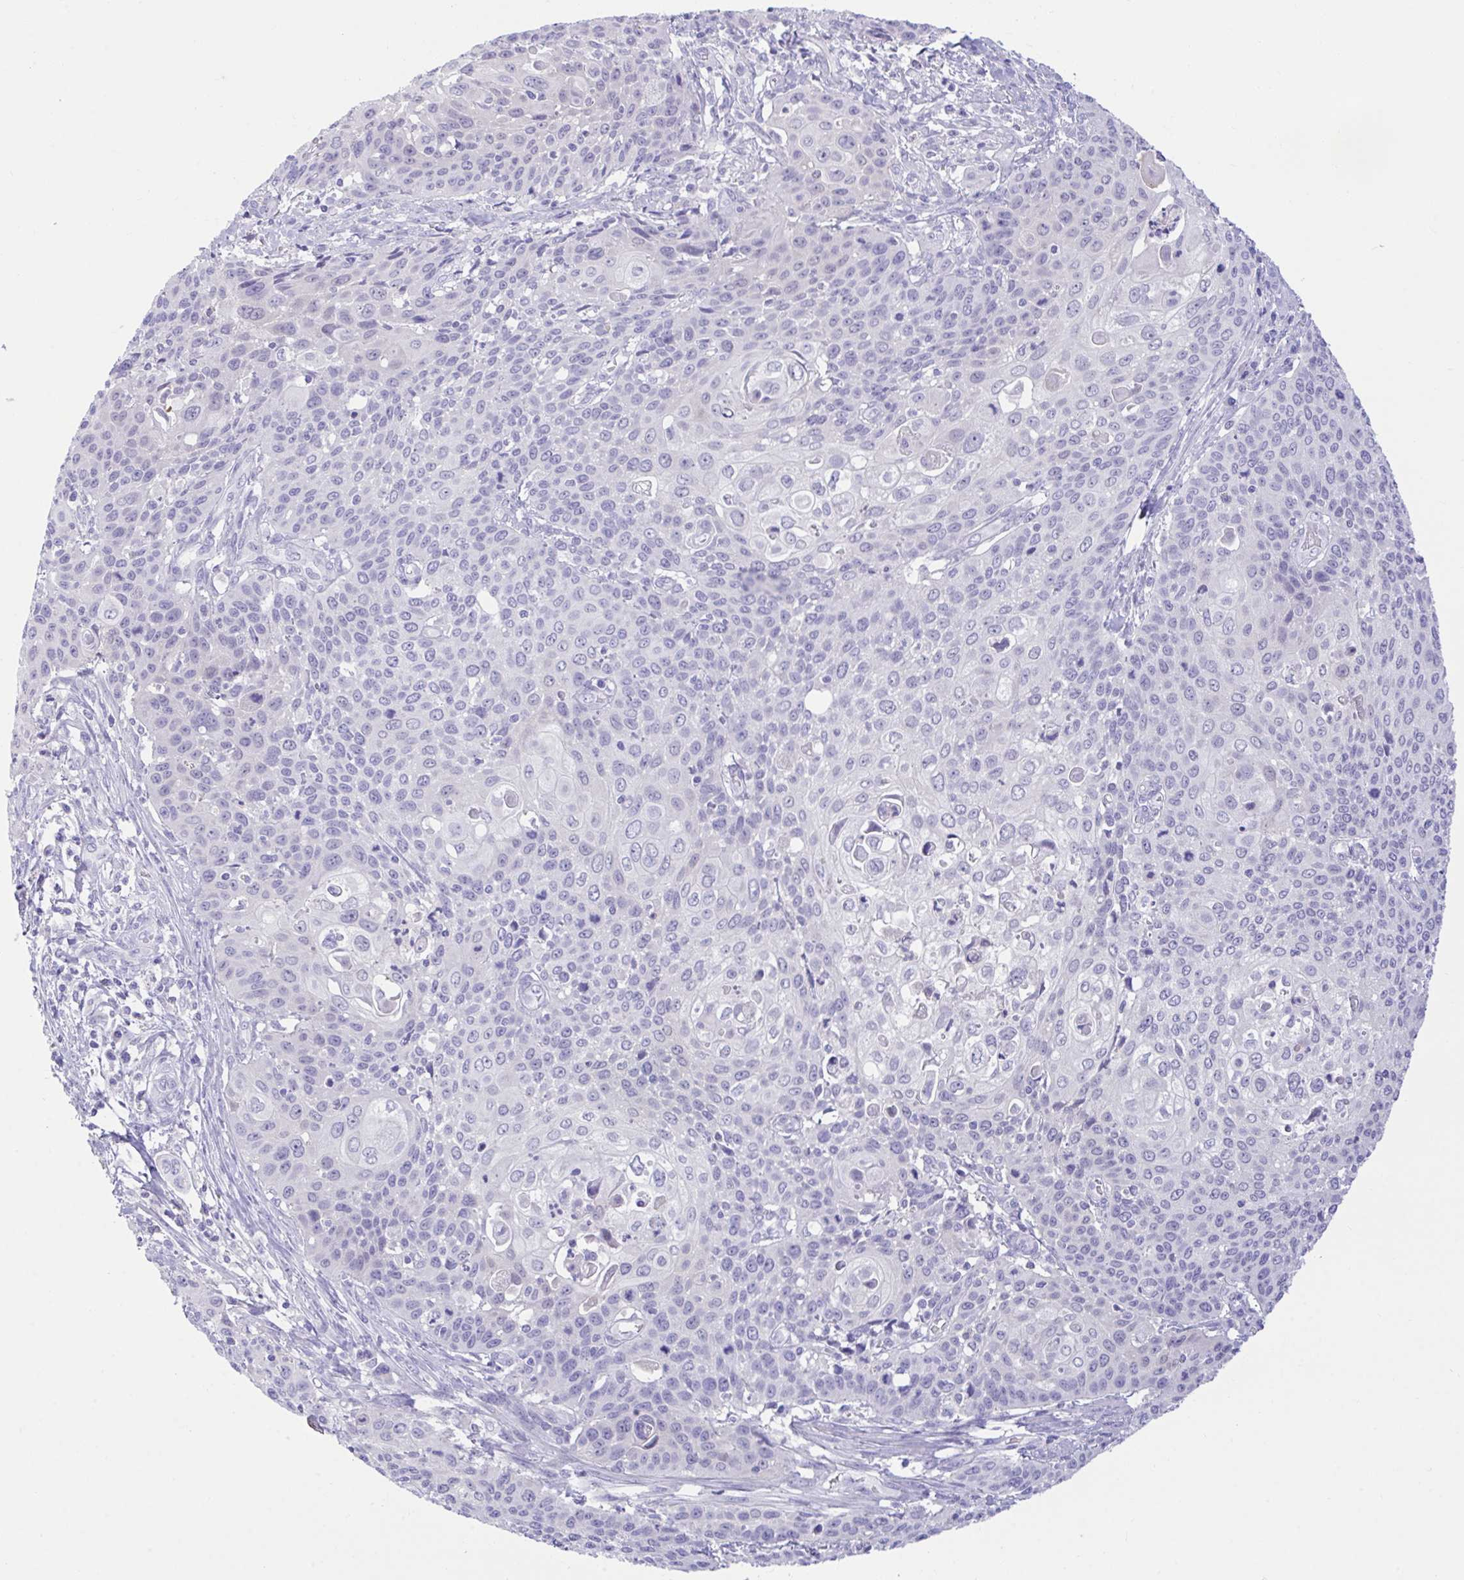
{"staining": {"intensity": "negative", "quantity": "none", "location": "none"}, "tissue": "cervical cancer", "cell_type": "Tumor cells", "image_type": "cancer", "snomed": [{"axis": "morphology", "description": "Squamous cell carcinoma, NOS"}, {"axis": "topography", "description": "Cervix"}], "caption": "Cervical squamous cell carcinoma stained for a protein using IHC displays no expression tumor cells.", "gene": "PLEKHH1", "patient": {"sex": "female", "age": 65}}